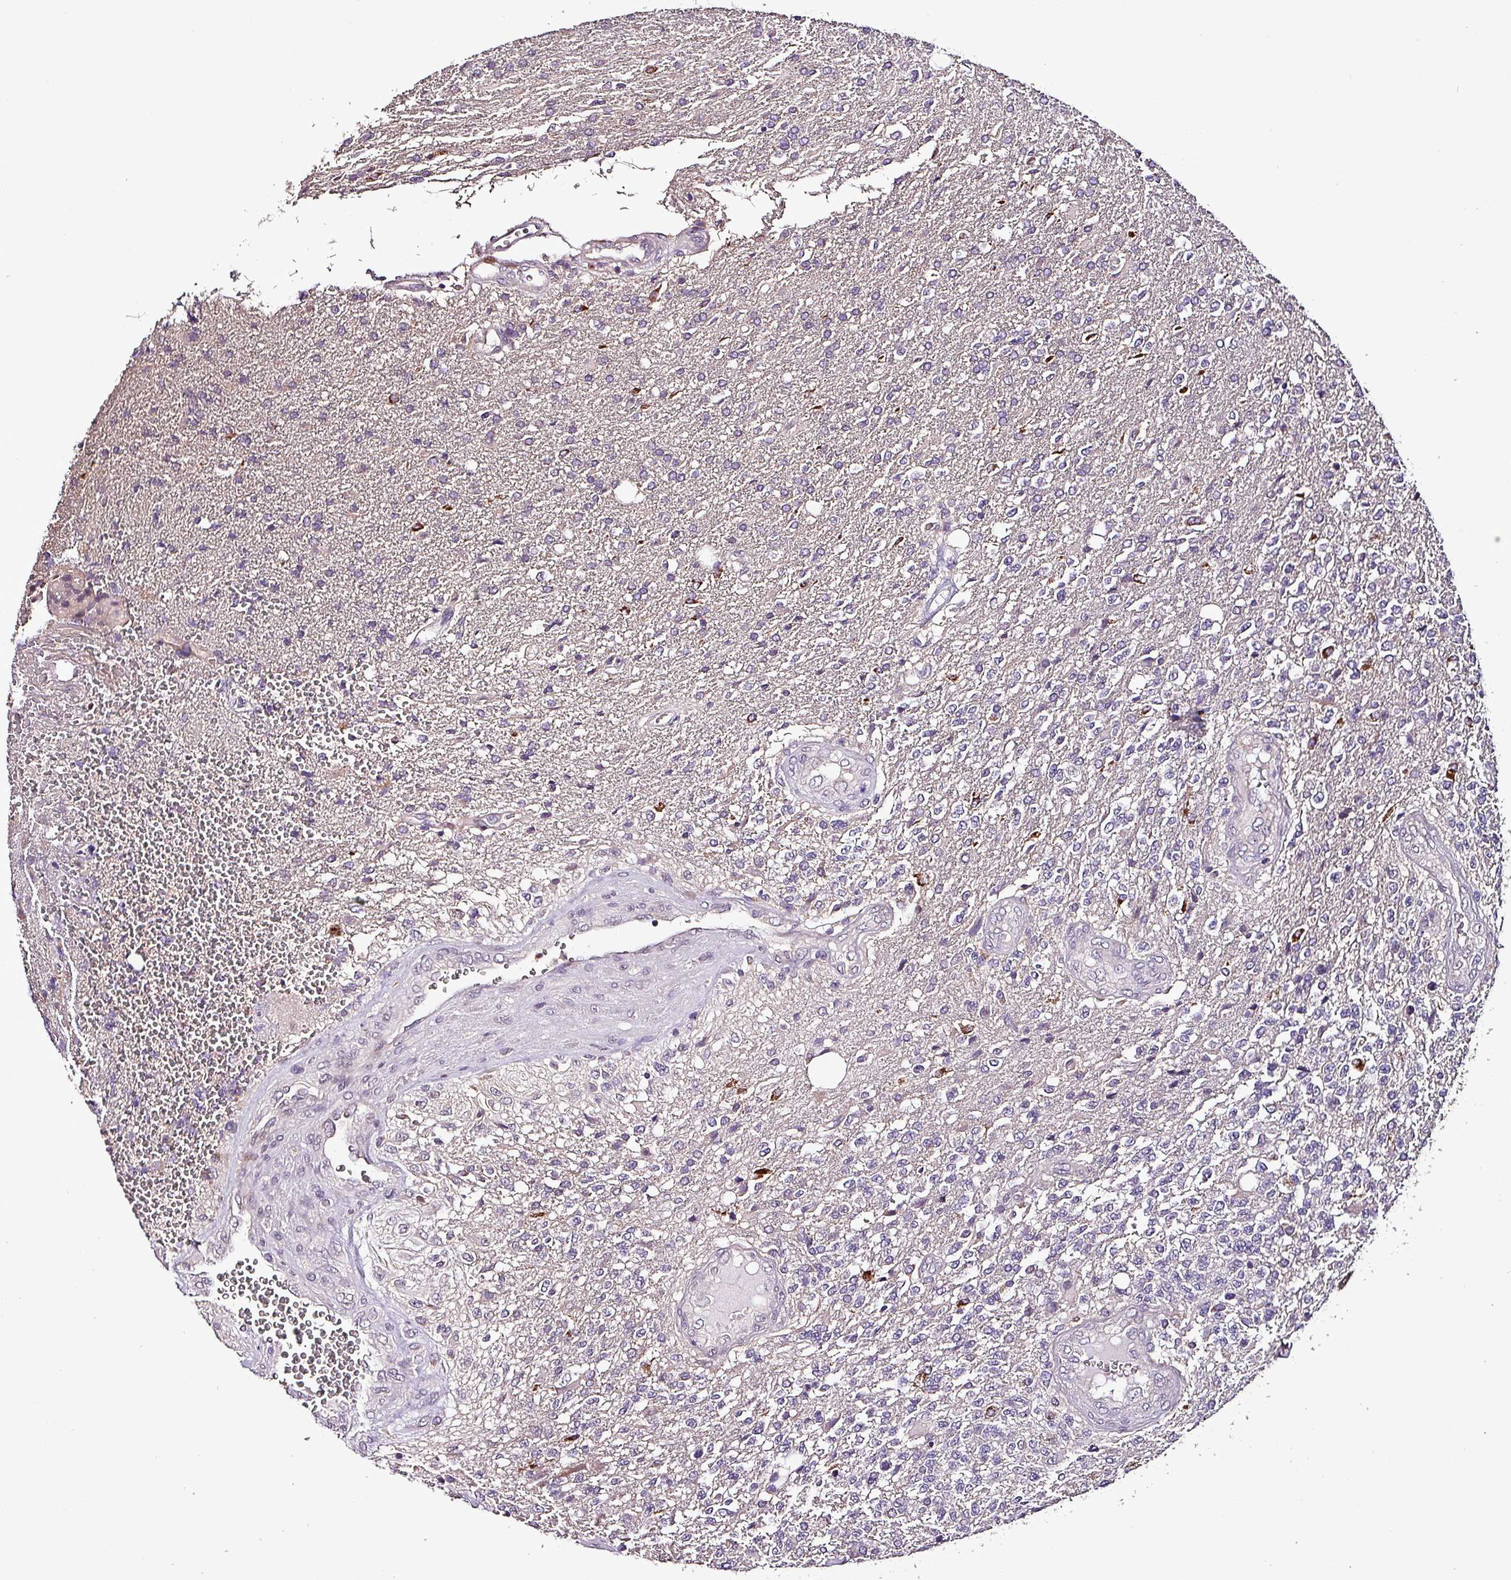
{"staining": {"intensity": "negative", "quantity": "none", "location": "none"}, "tissue": "glioma", "cell_type": "Tumor cells", "image_type": "cancer", "snomed": [{"axis": "morphology", "description": "Glioma, malignant, High grade"}, {"axis": "topography", "description": "Brain"}], "caption": "An immunohistochemistry histopathology image of glioma is shown. There is no staining in tumor cells of glioma.", "gene": "GRAPL", "patient": {"sex": "male", "age": 56}}